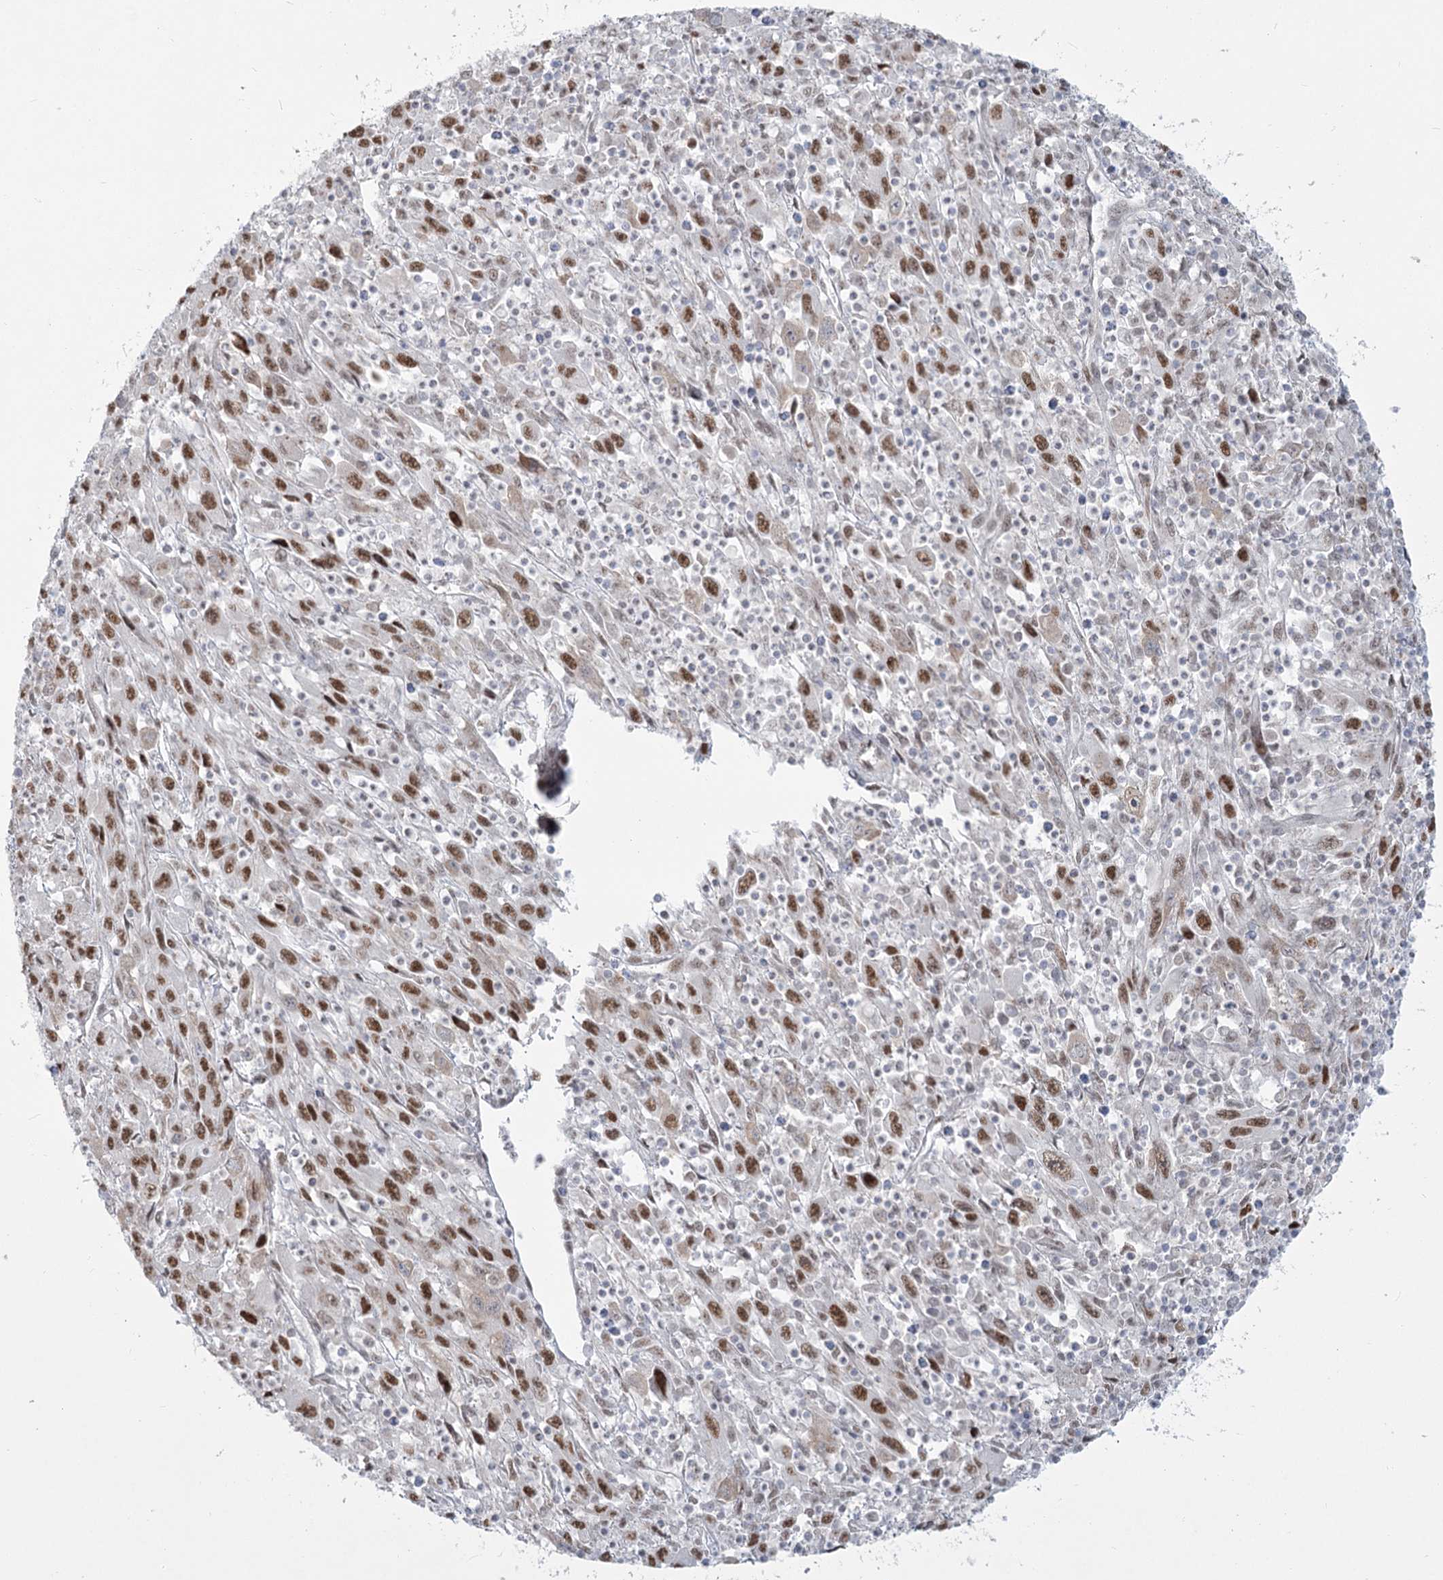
{"staining": {"intensity": "moderate", "quantity": ">75%", "location": "nuclear"}, "tissue": "melanoma", "cell_type": "Tumor cells", "image_type": "cancer", "snomed": [{"axis": "morphology", "description": "Malignant melanoma, Metastatic site"}, {"axis": "topography", "description": "Skin"}], "caption": "Immunohistochemical staining of malignant melanoma (metastatic site) reveals medium levels of moderate nuclear staining in approximately >75% of tumor cells. Using DAB (3,3'-diaminobenzidine) (brown) and hematoxylin (blue) stains, captured at high magnification using brightfield microscopy.", "gene": "MTG1", "patient": {"sex": "female", "age": 56}}